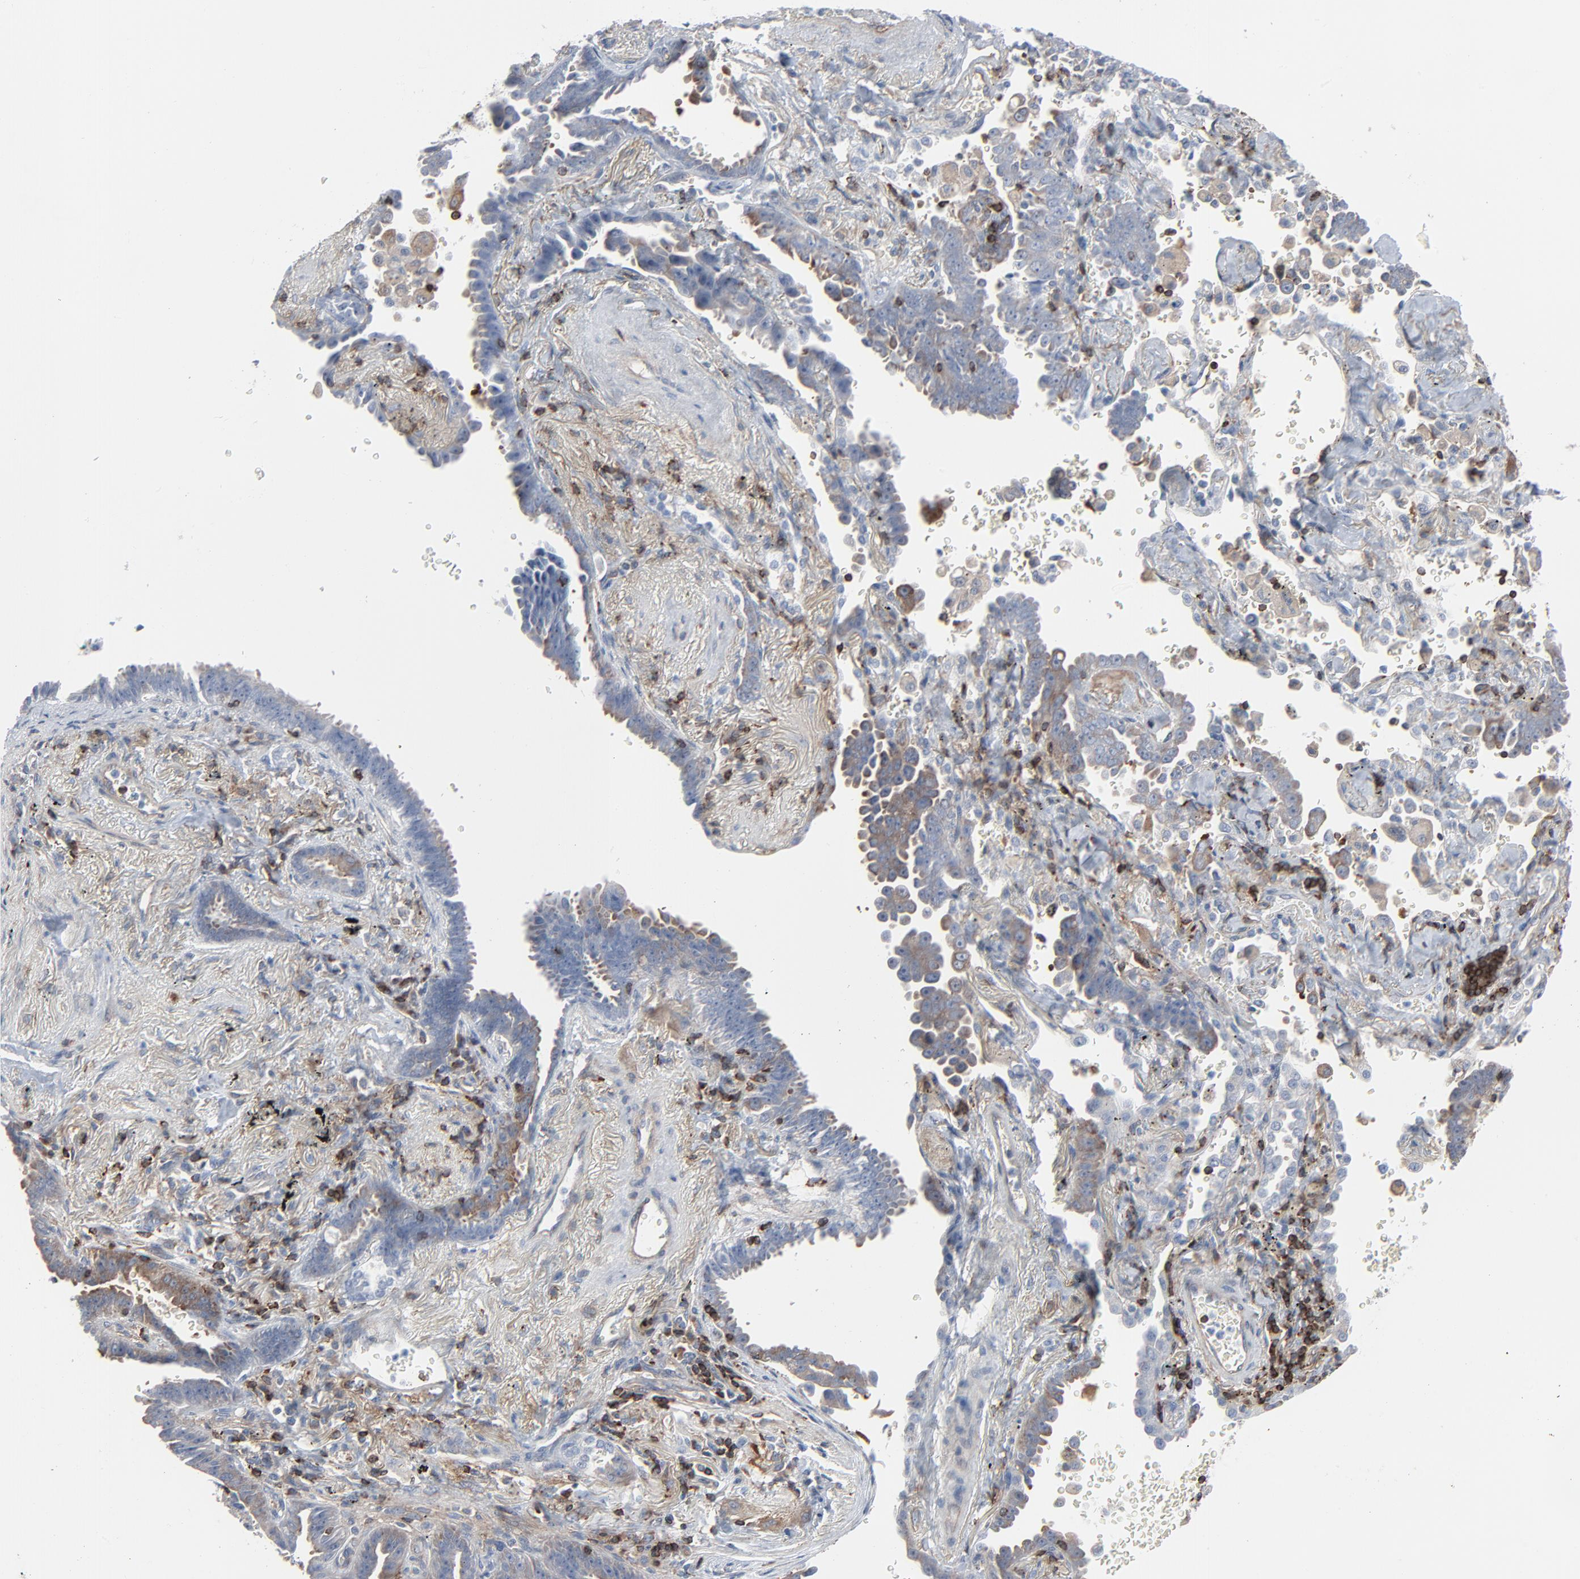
{"staining": {"intensity": "moderate", "quantity": "<25%", "location": "cytoplasmic/membranous"}, "tissue": "lung cancer", "cell_type": "Tumor cells", "image_type": "cancer", "snomed": [{"axis": "morphology", "description": "Adenocarcinoma, NOS"}, {"axis": "topography", "description": "Lung"}], "caption": "Moderate cytoplasmic/membranous positivity is identified in about <25% of tumor cells in lung adenocarcinoma.", "gene": "OPTN", "patient": {"sex": "female", "age": 64}}